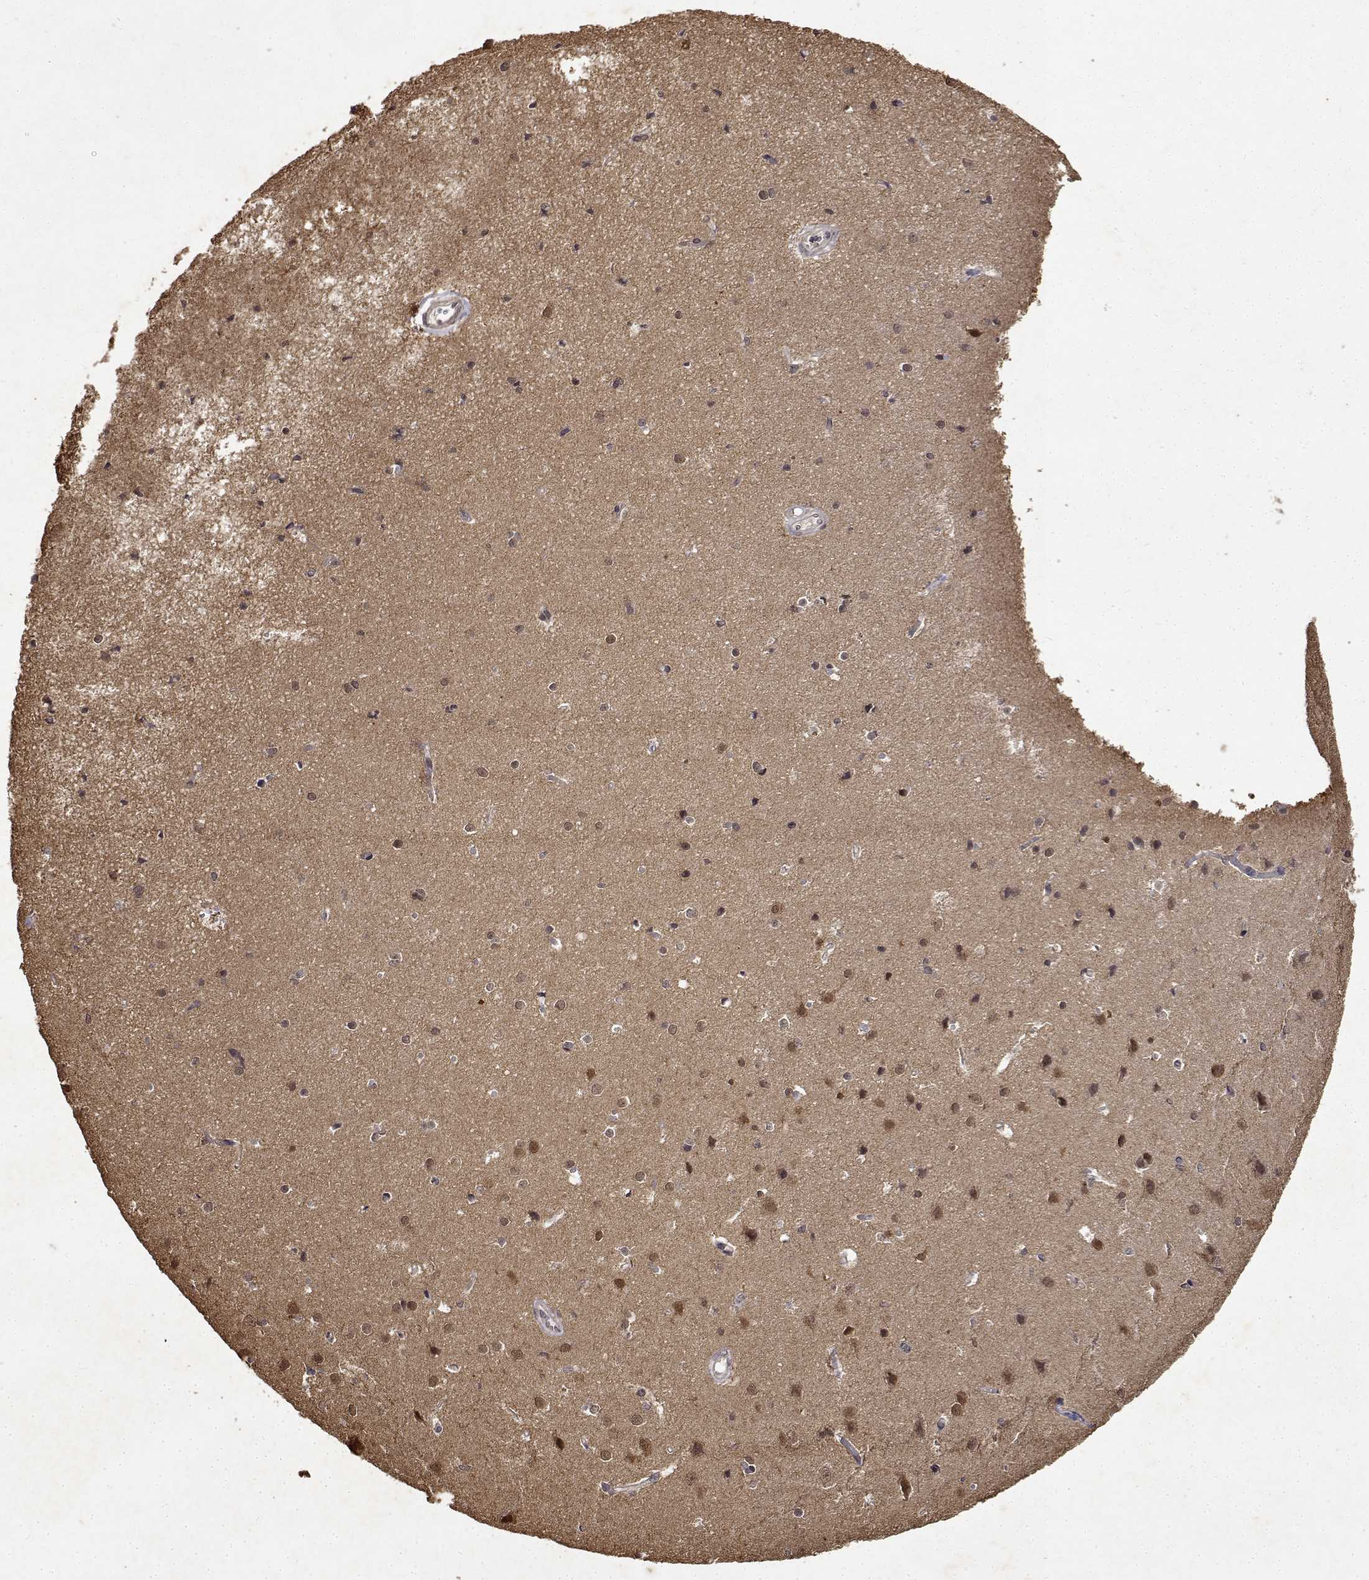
{"staining": {"intensity": "negative", "quantity": "none", "location": "none"}, "tissue": "cerebral cortex", "cell_type": "Endothelial cells", "image_type": "normal", "snomed": [{"axis": "morphology", "description": "Normal tissue, NOS"}, {"axis": "topography", "description": "Cerebral cortex"}], "caption": "High magnification brightfield microscopy of benign cerebral cortex stained with DAB (3,3'-diaminobenzidine) (brown) and counterstained with hematoxylin (blue): endothelial cells show no significant staining.", "gene": "BDNF", "patient": {"sex": "male", "age": 37}}